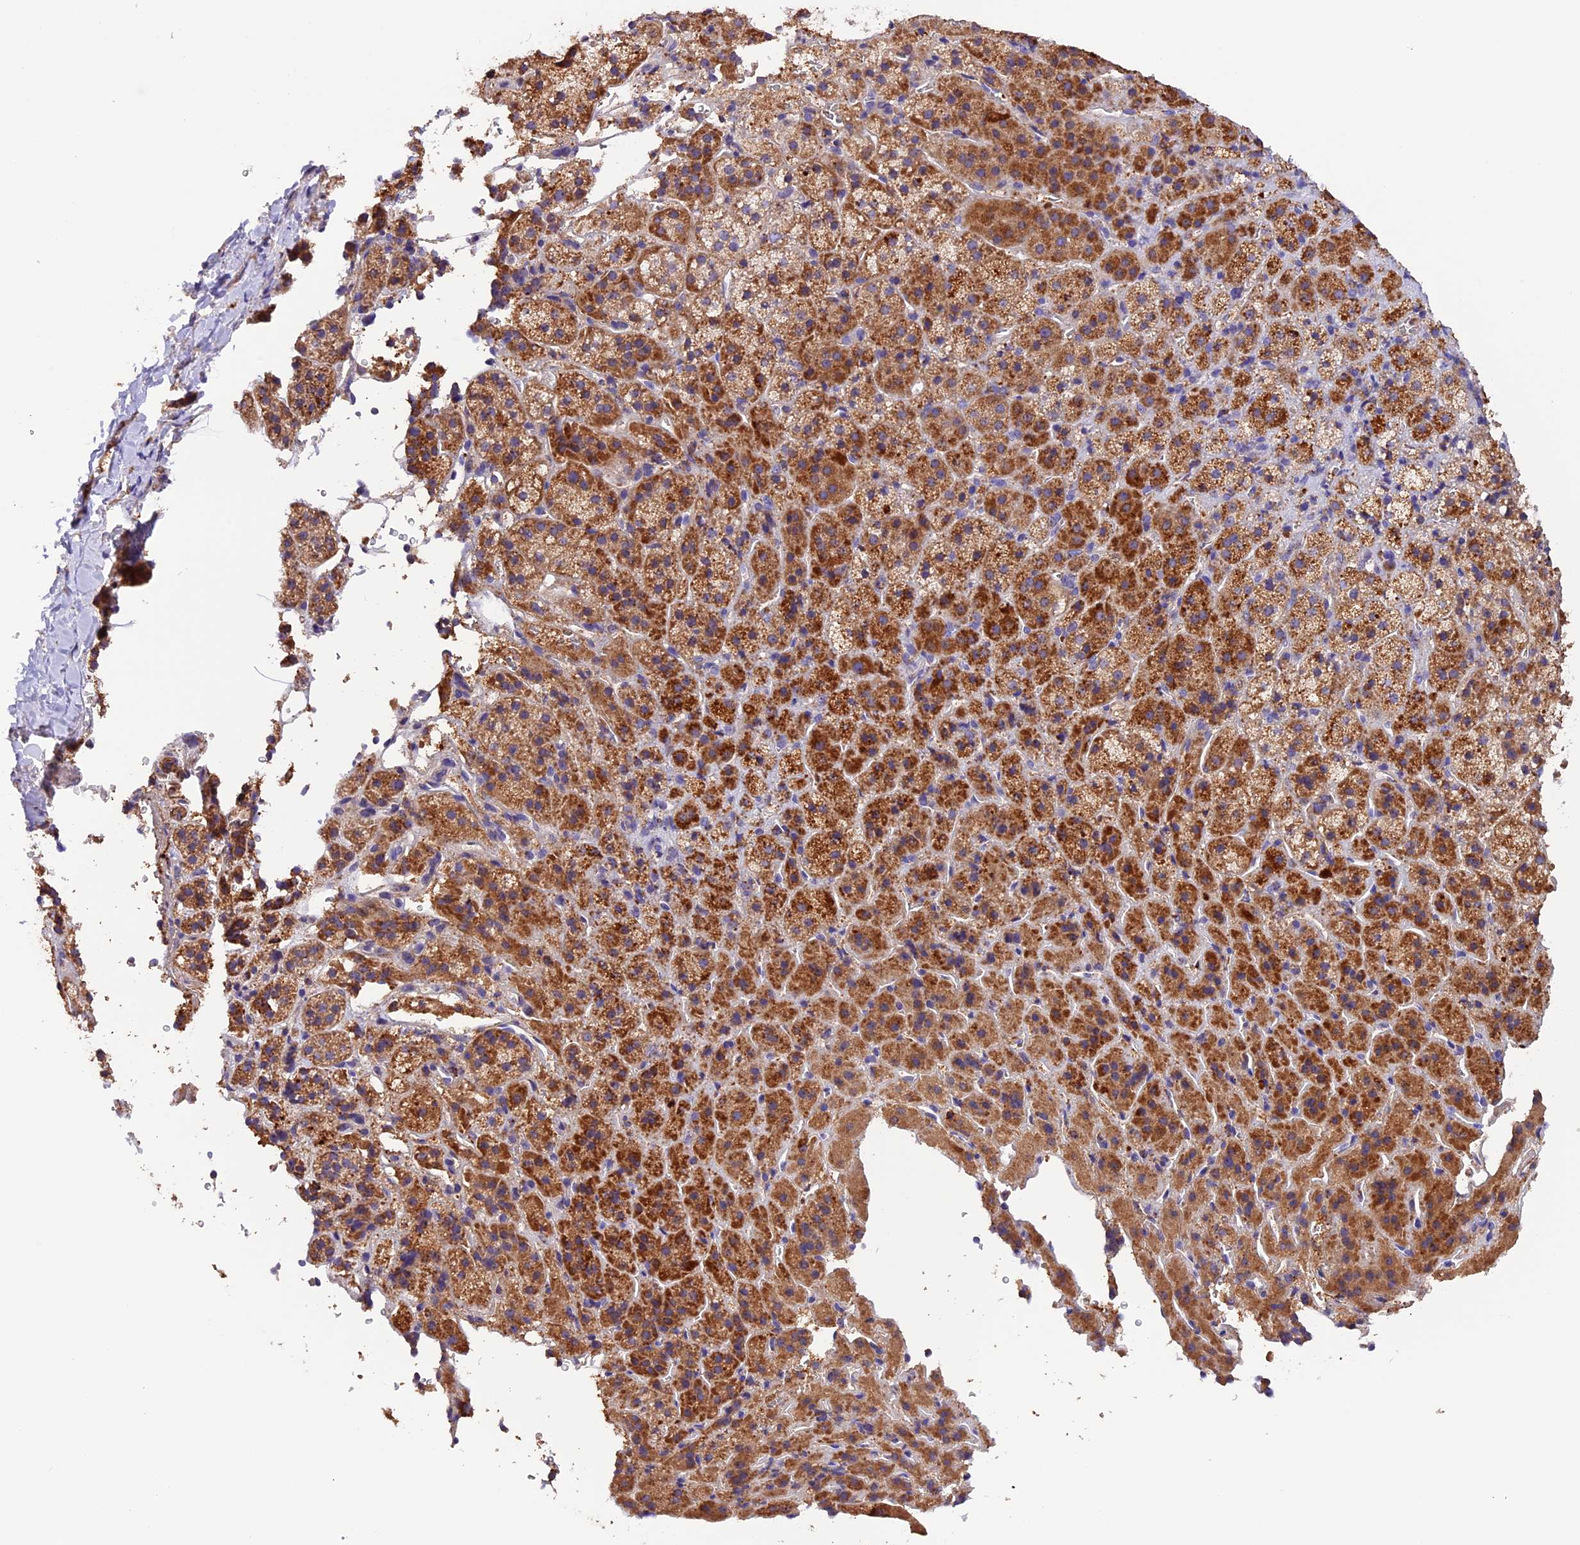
{"staining": {"intensity": "strong", "quantity": ">75%", "location": "cytoplasmic/membranous"}, "tissue": "adrenal gland", "cell_type": "Glandular cells", "image_type": "normal", "snomed": [{"axis": "morphology", "description": "Normal tissue, NOS"}, {"axis": "topography", "description": "Adrenal gland"}], "caption": "IHC micrograph of unremarkable human adrenal gland stained for a protein (brown), which demonstrates high levels of strong cytoplasmic/membranous expression in approximately >75% of glandular cells.", "gene": "METTL22", "patient": {"sex": "female", "age": 44}}